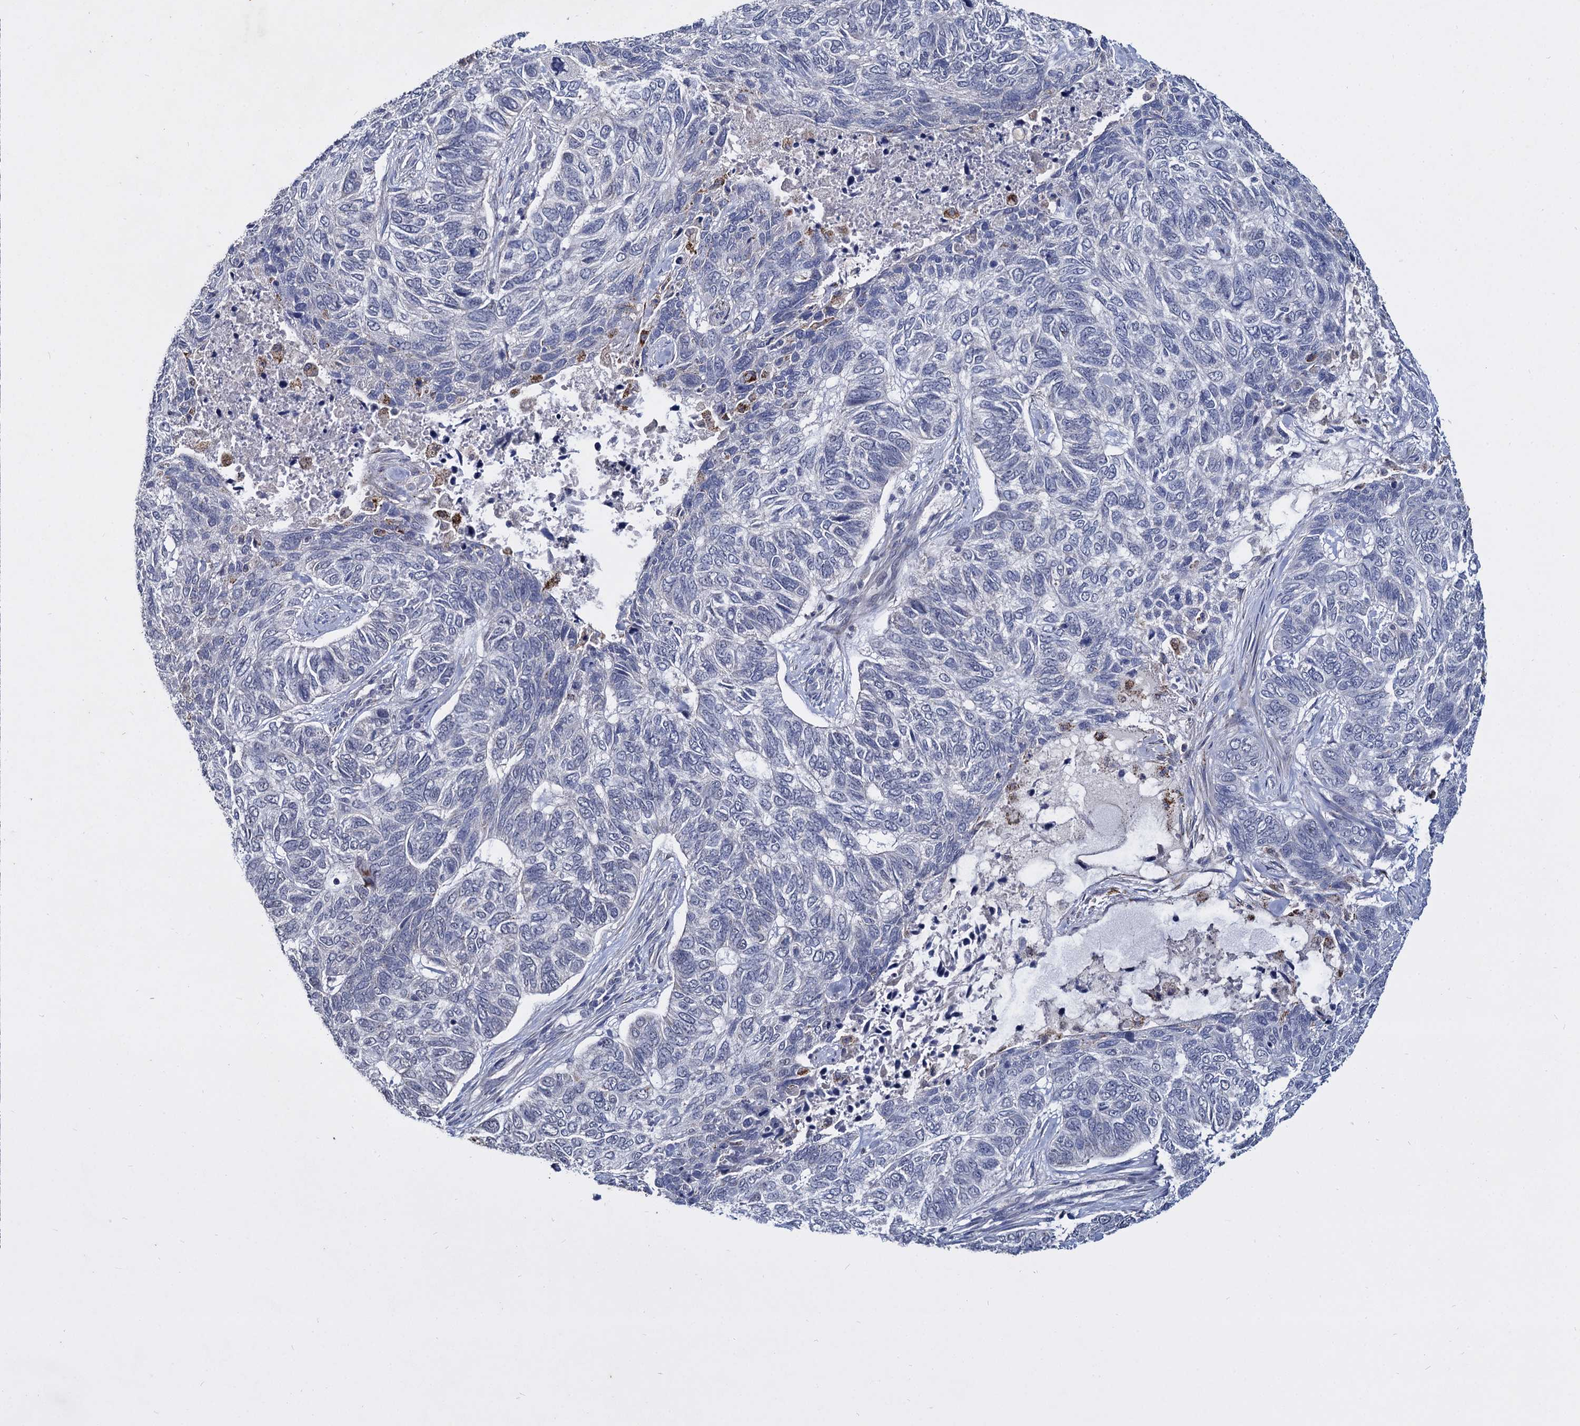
{"staining": {"intensity": "negative", "quantity": "none", "location": "none"}, "tissue": "skin cancer", "cell_type": "Tumor cells", "image_type": "cancer", "snomed": [{"axis": "morphology", "description": "Basal cell carcinoma"}, {"axis": "topography", "description": "Skin"}], "caption": "The histopathology image shows no significant staining in tumor cells of skin cancer.", "gene": "RPUSD4", "patient": {"sex": "female", "age": 65}}